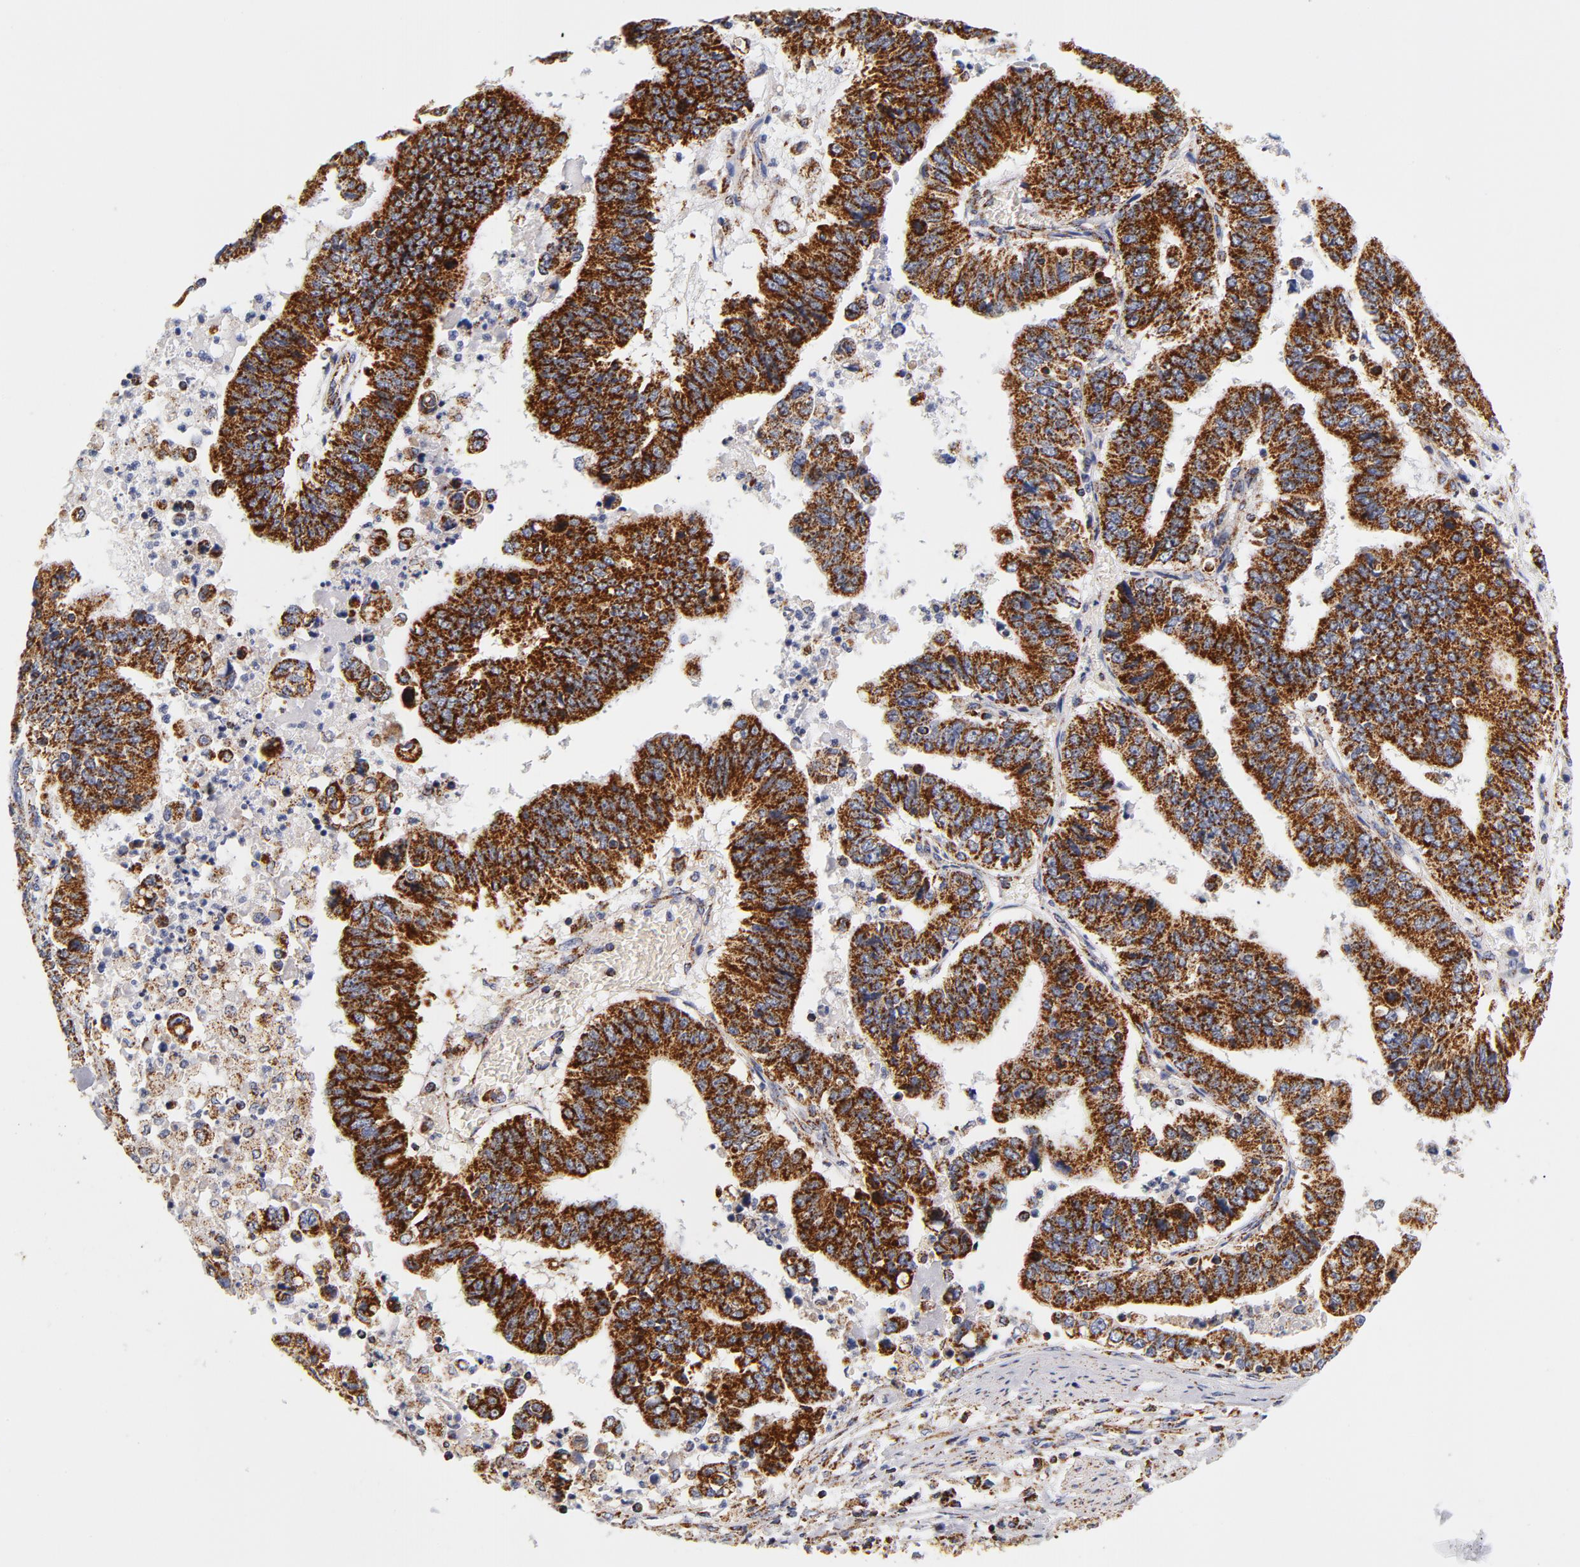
{"staining": {"intensity": "strong", "quantity": ">75%", "location": "cytoplasmic/membranous"}, "tissue": "stomach cancer", "cell_type": "Tumor cells", "image_type": "cancer", "snomed": [{"axis": "morphology", "description": "Adenocarcinoma, NOS"}, {"axis": "topography", "description": "Stomach, upper"}], "caption": "DAB (3,3'-diaminobenzidine) immunohistochemical staining of stomach cancer (adenocarcinoma) demonstrates strong cytoplasmic/membranous protein expression in about >75% of tumor cells.", "gene": "ECHS1", "patient": {"sex": "female", "age": 50}}